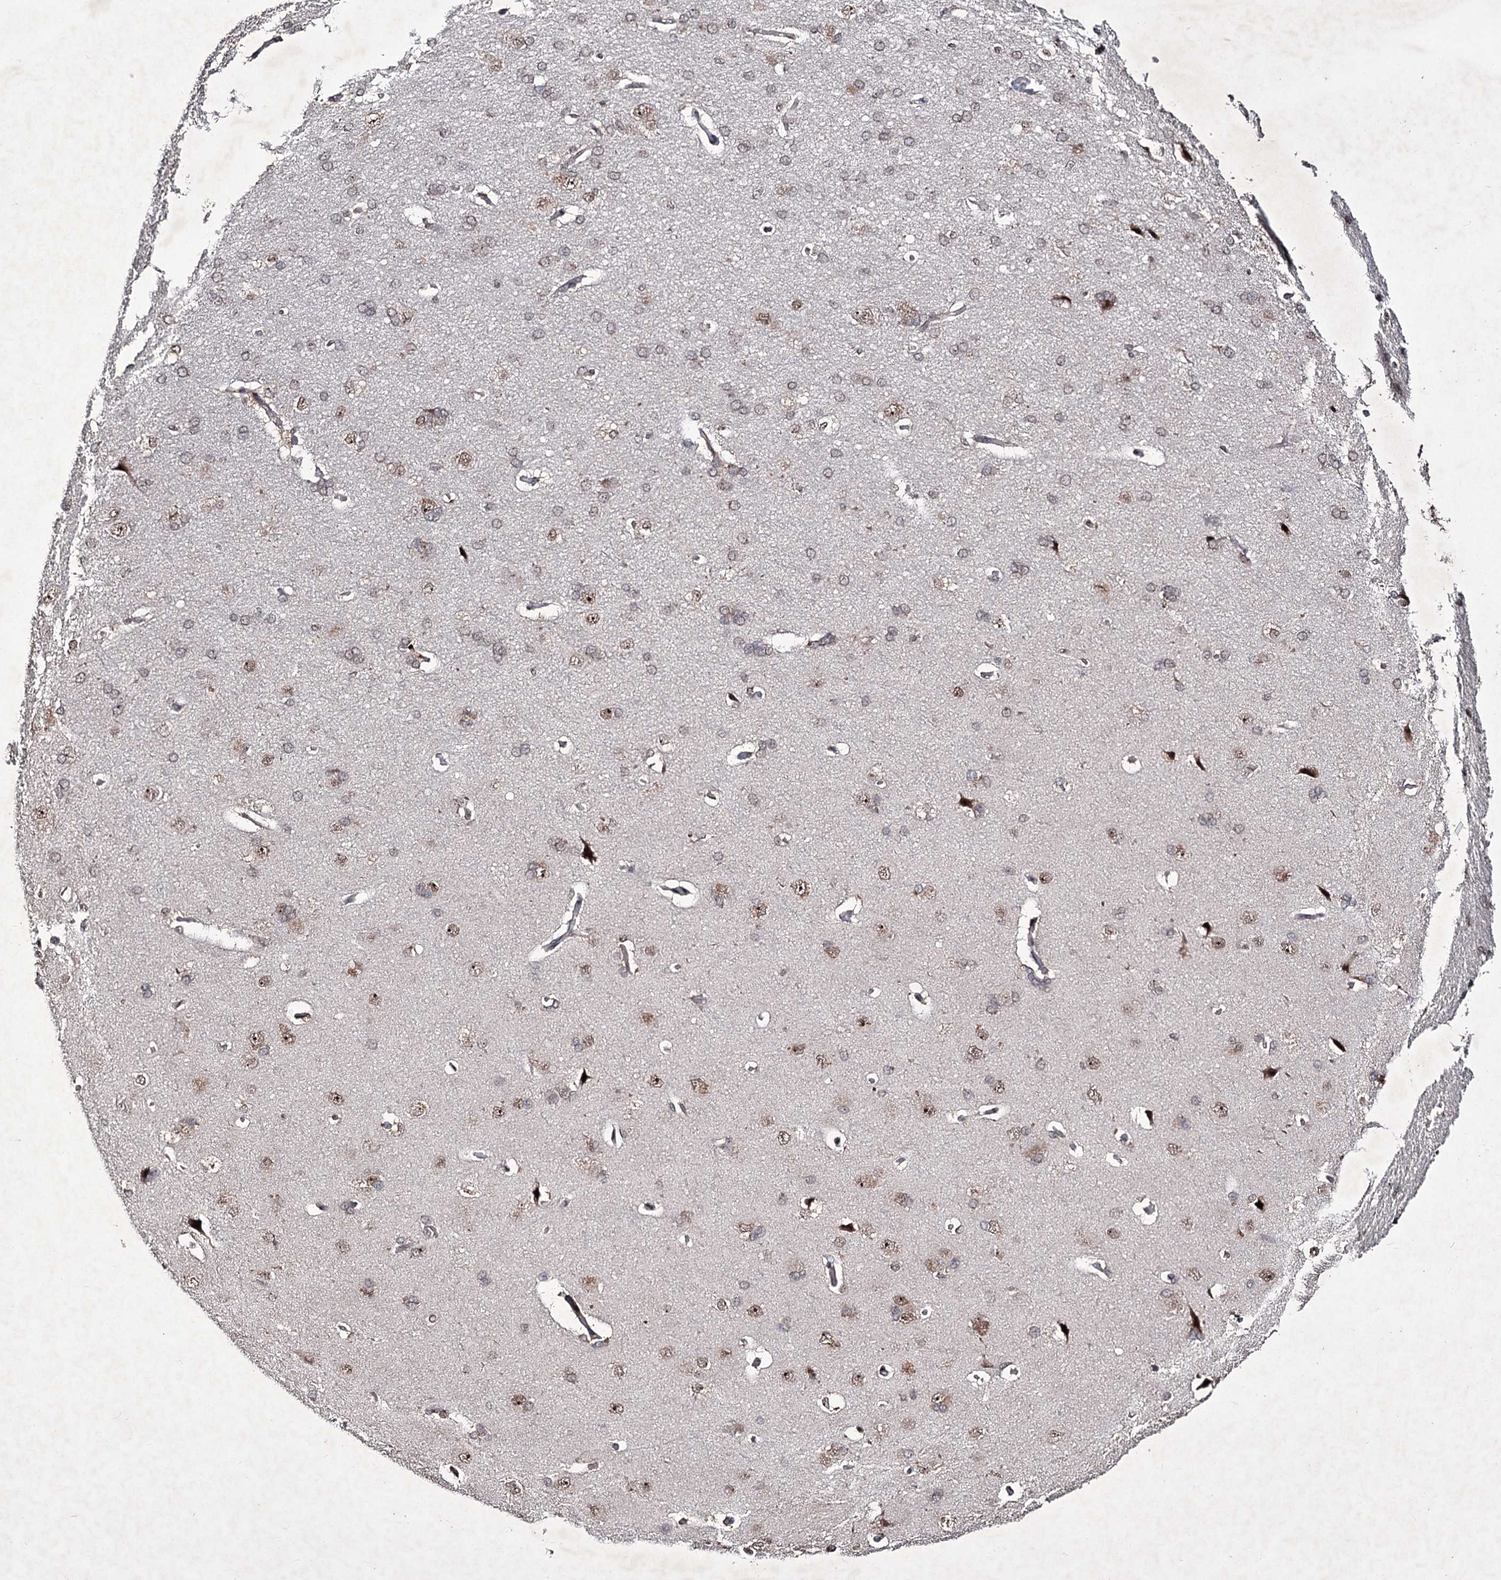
{"staining": {"intensity": "weak", "quantity": "25%-75%", "location": "cytoplasmic/membranous"}, "tissue": "cerebral cortex", "cell_type": "Endothelial cells", "image_type": "normal", "snomed": [{"axis": "morphology", "description": "Normal tissue, NOS"}, {"axis": "topography", "description": "Cerebral cortex"}], "caption": "High-power microscopy captured an immunohistochemistry (IHC) histopathology image of normal cerebral cortex, revealing weak cytoplasmic/membranous expression in about 25%-75% of endothelial cells. The staining is performed using DAB (3,3'-diaminobenzidine) brown chromogen to label protein expression. The nuclei are counter-stained blue using hematoxylin.", "gene": "VGLL4", "patient": {"sex": "male", "age": 62}}